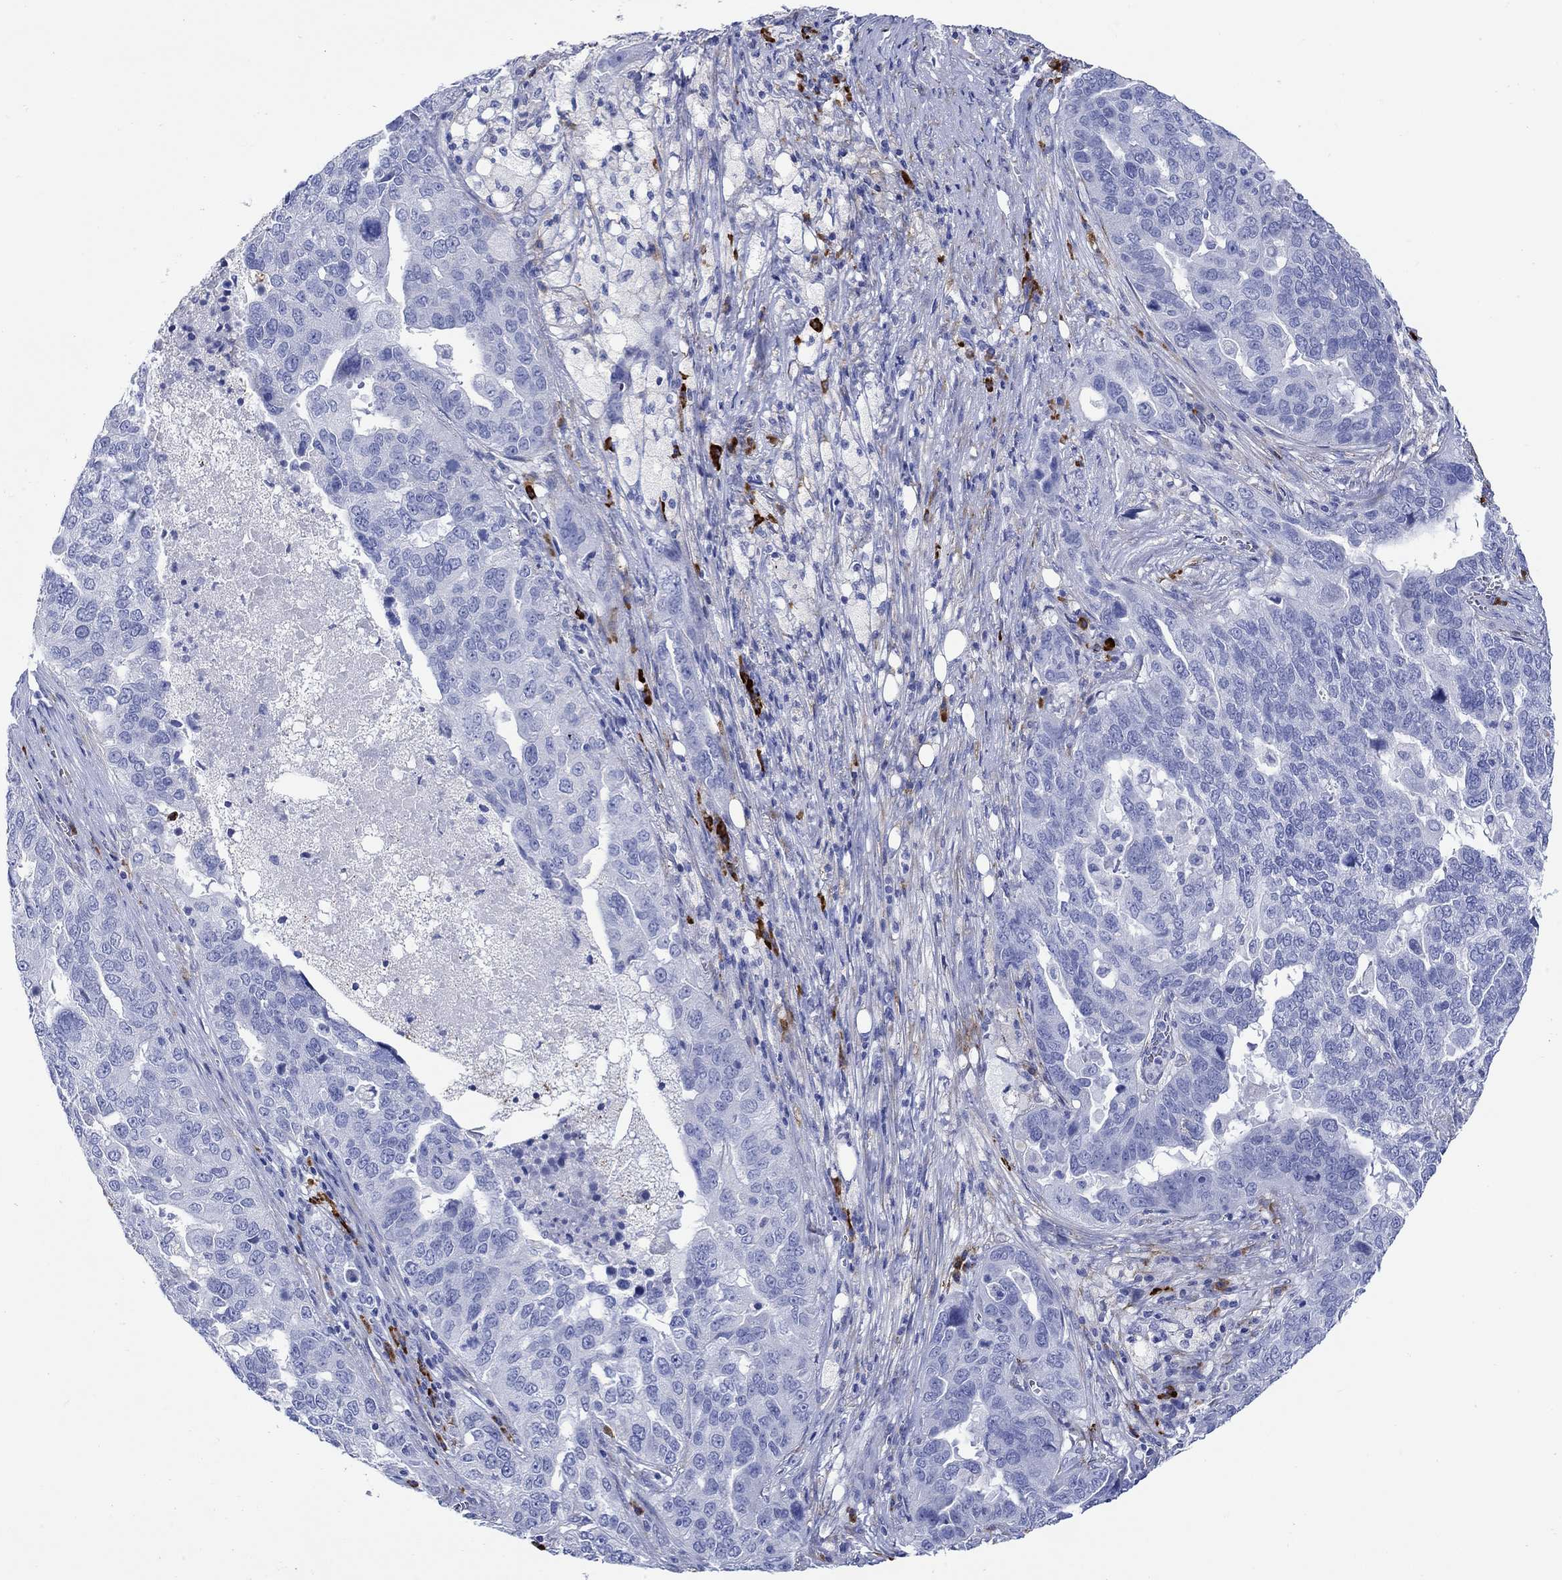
{"staining": {"intensity": "negative", "quantity": "none", "location": "none"}, "tissue": "ovarian cancer", "cell_type": "Tumor cells", "image_type": "cancer", "snomed": [{"axis": "morphology", "description": "Carcinoma, endometroid"}, {"axis": "topography", "description": "Soft tissue"}, {"axis": "topography", "description": "Ovary"}], "caption": "A photomicrograph of ovarian cancer (endometroid carcinoma) stained for a protein shows no brown staining in tumor cells. Nuclei are stained in blue.", "gene": "P2RY6", "patient": {"sex": "female", "age": 52}}